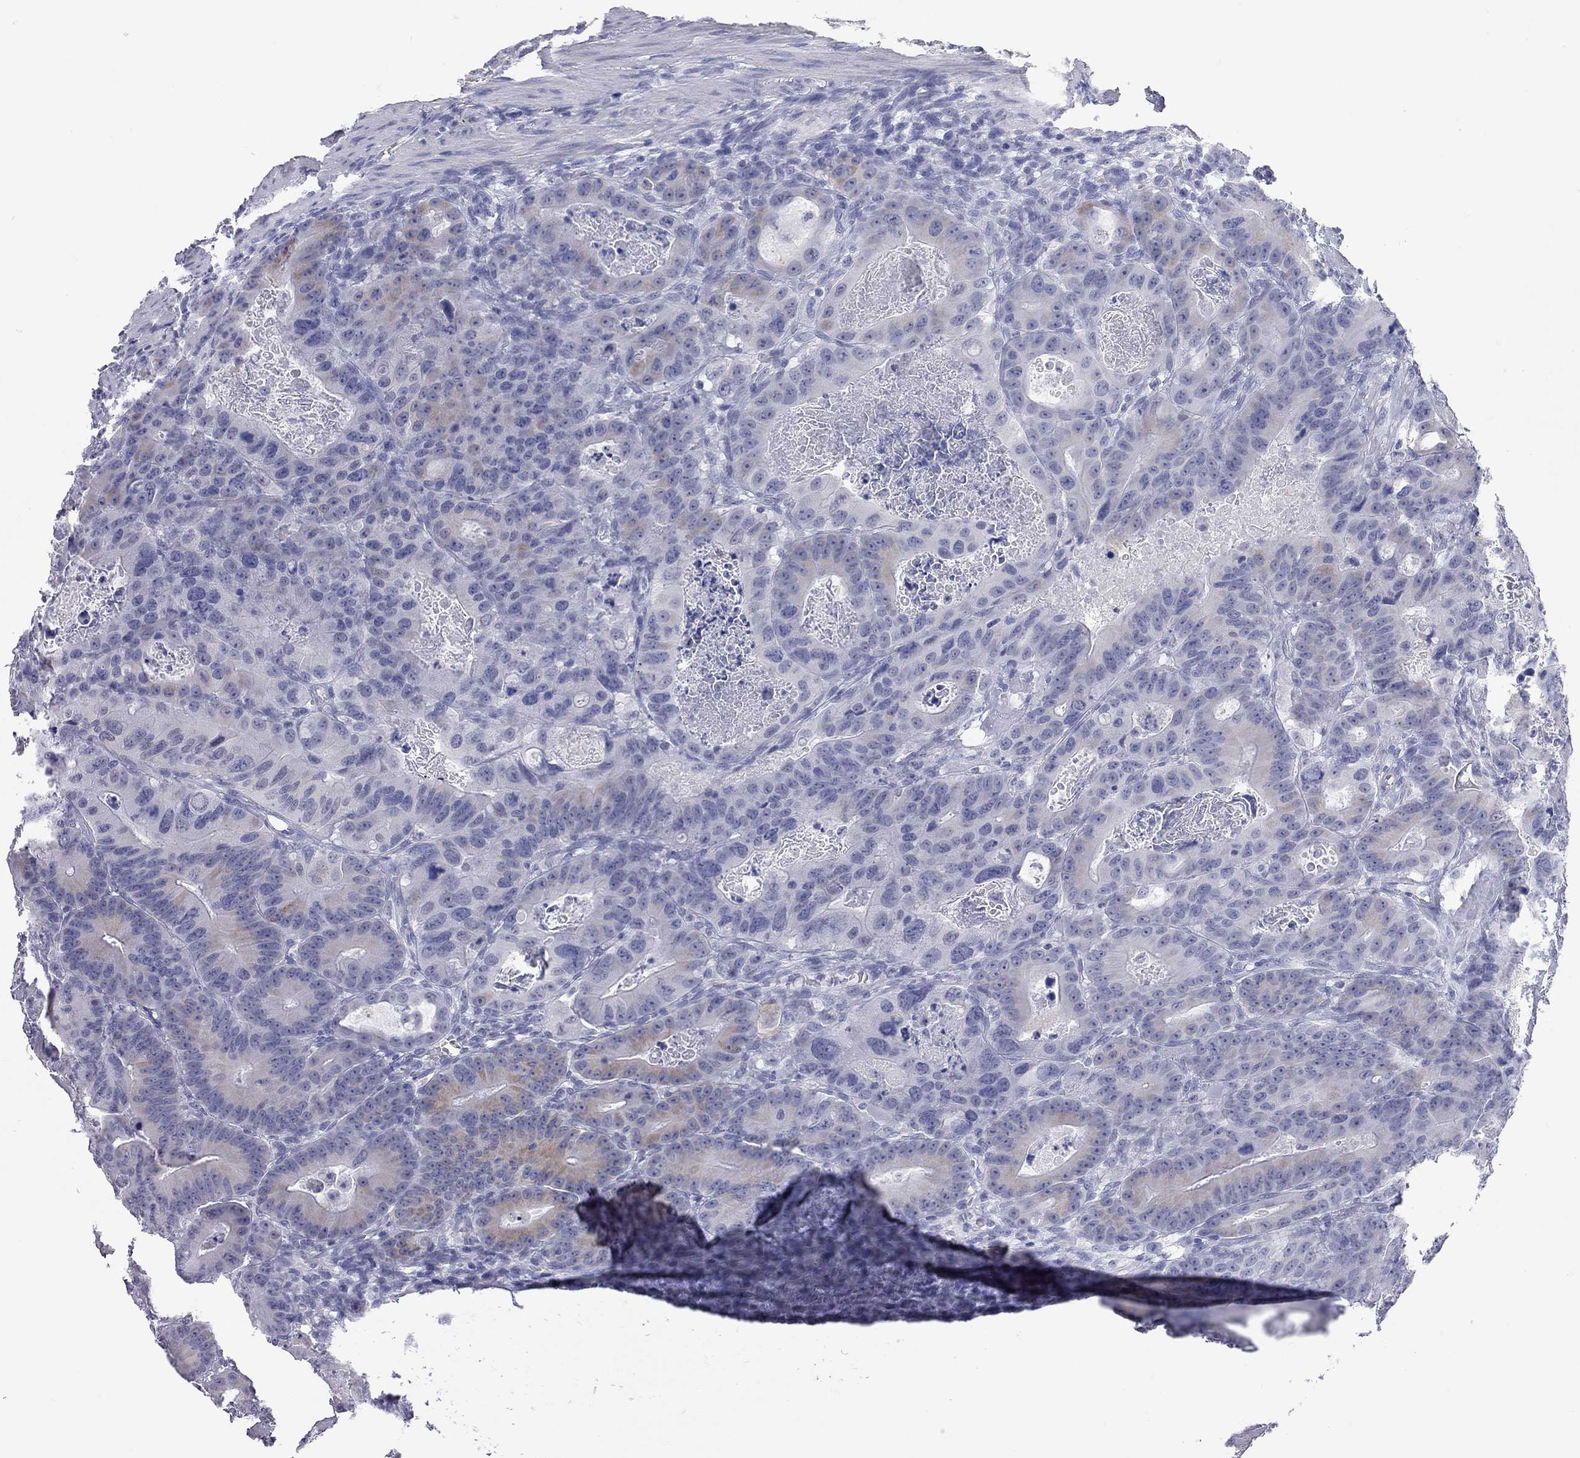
{"staining": {"intensity": "negative", "quantity": "none", "location": "none"}, "tissue": "colorectal cancer", "cell_type": "Tumor cells", "image_type": "cancer", "snomed": [{"axis": "morphology", "description": "Adenocarcinoma, NOS"}, {"axis": "topography", "description": "Rectum"}], "caption": "Immunohistochemistry photomicrograph of neoplastic tissue: human colorectal adenocarcinoma stained with DAB demonstrates no significant protein expression in tumor cells.", "gene": "AK8", "patient": {"sex": "male", "age": 64}}